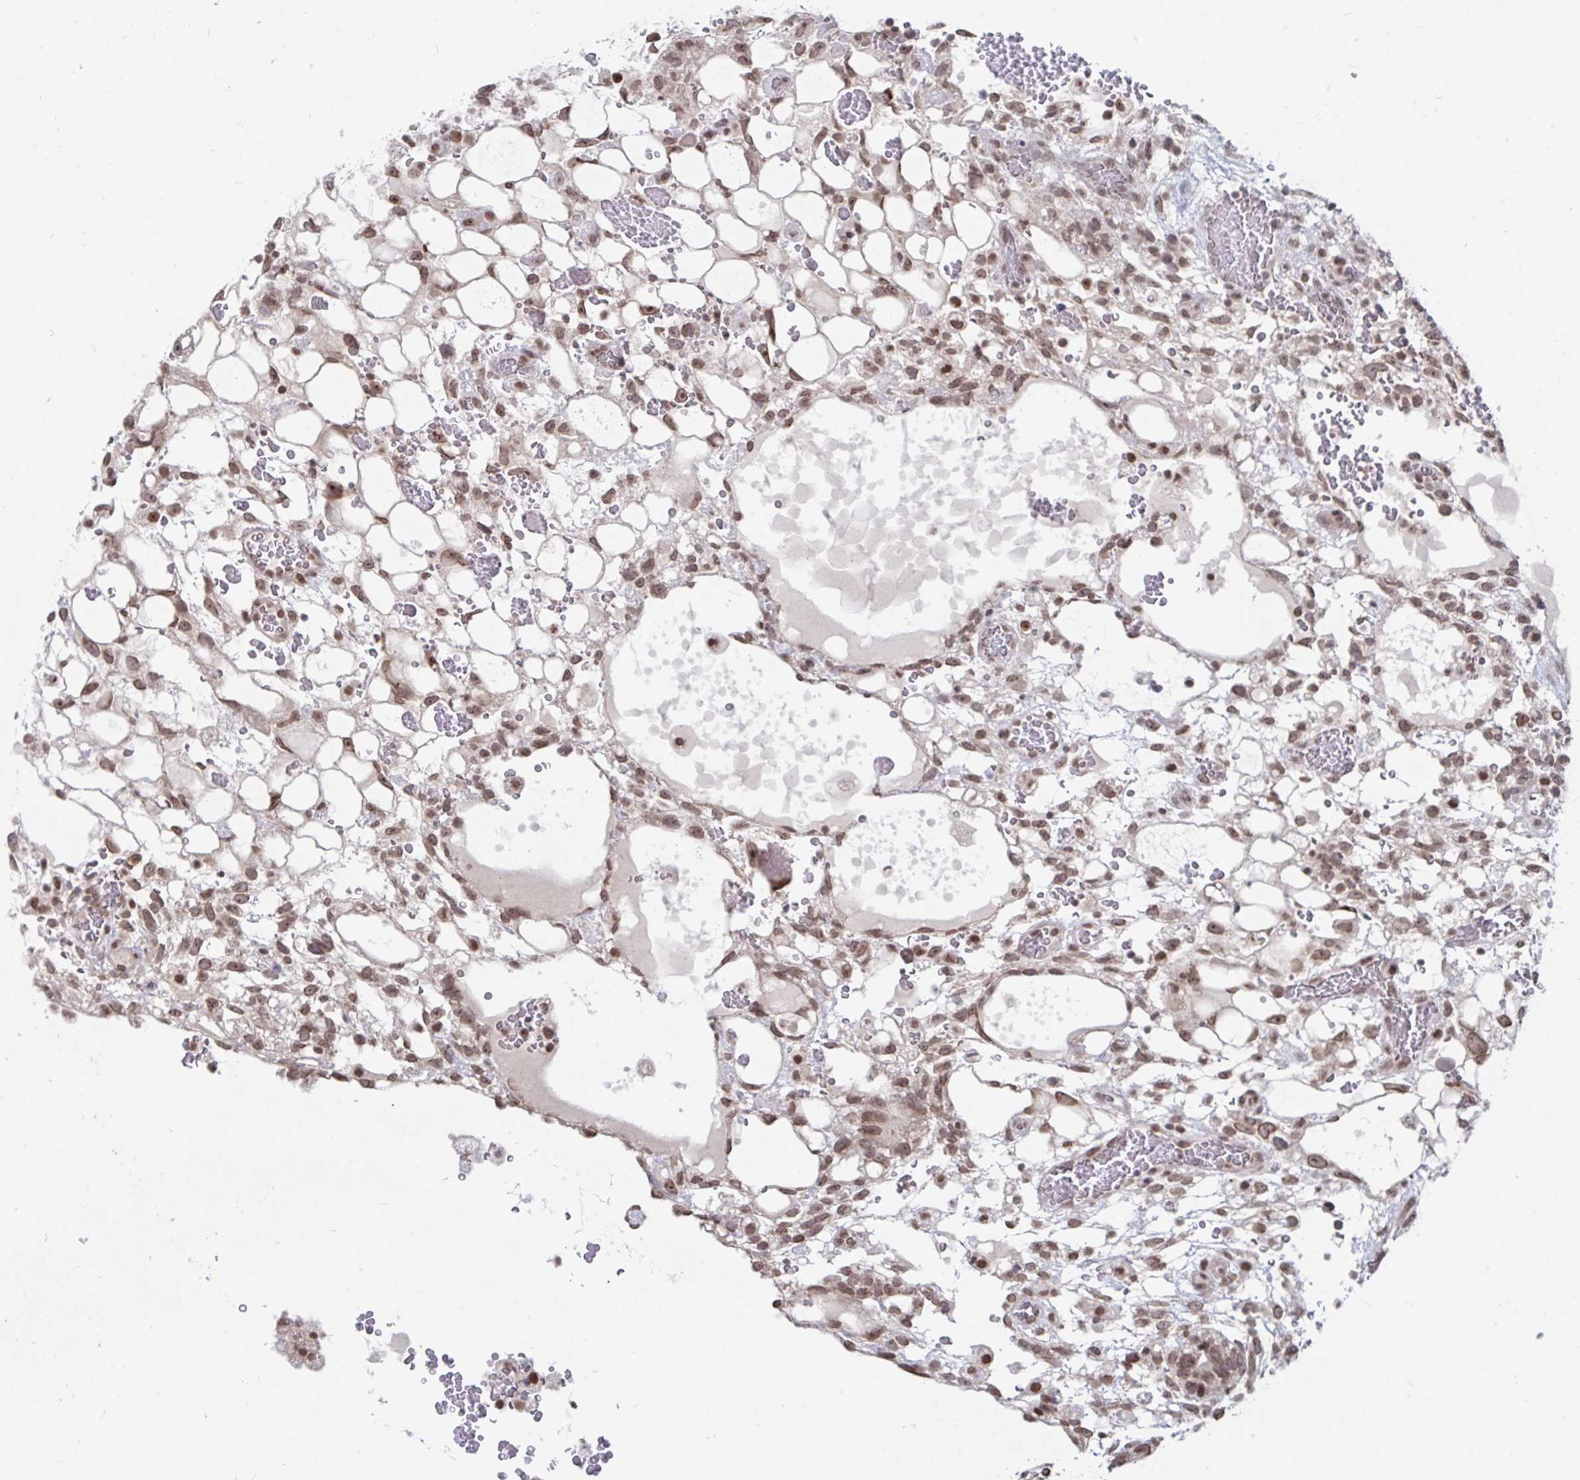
{"staining": {"intensity": "moderate", "quantity": ">75%", "location": "nuclear"}, "tissue": "testis cancer", "cell_type": "Tumor cells", "image_type": "cancer", "snomed": [{"axis": "morphology", "description": "Normal tissue, NOS"}, {"axis": "morphology", "description": "Carcinoma, Embryonal, NOS"}, {"axis": "topography", "description": "Testis"}], "caption": "Embryonal carcinoma (testis) tissue demonstrates moderate nuclear positivity in approximately >75% of tumor cells, visualized by immunohistochemistry.", "gene": "TRIP12", "patient": {"sex": "male", "age": 32}}